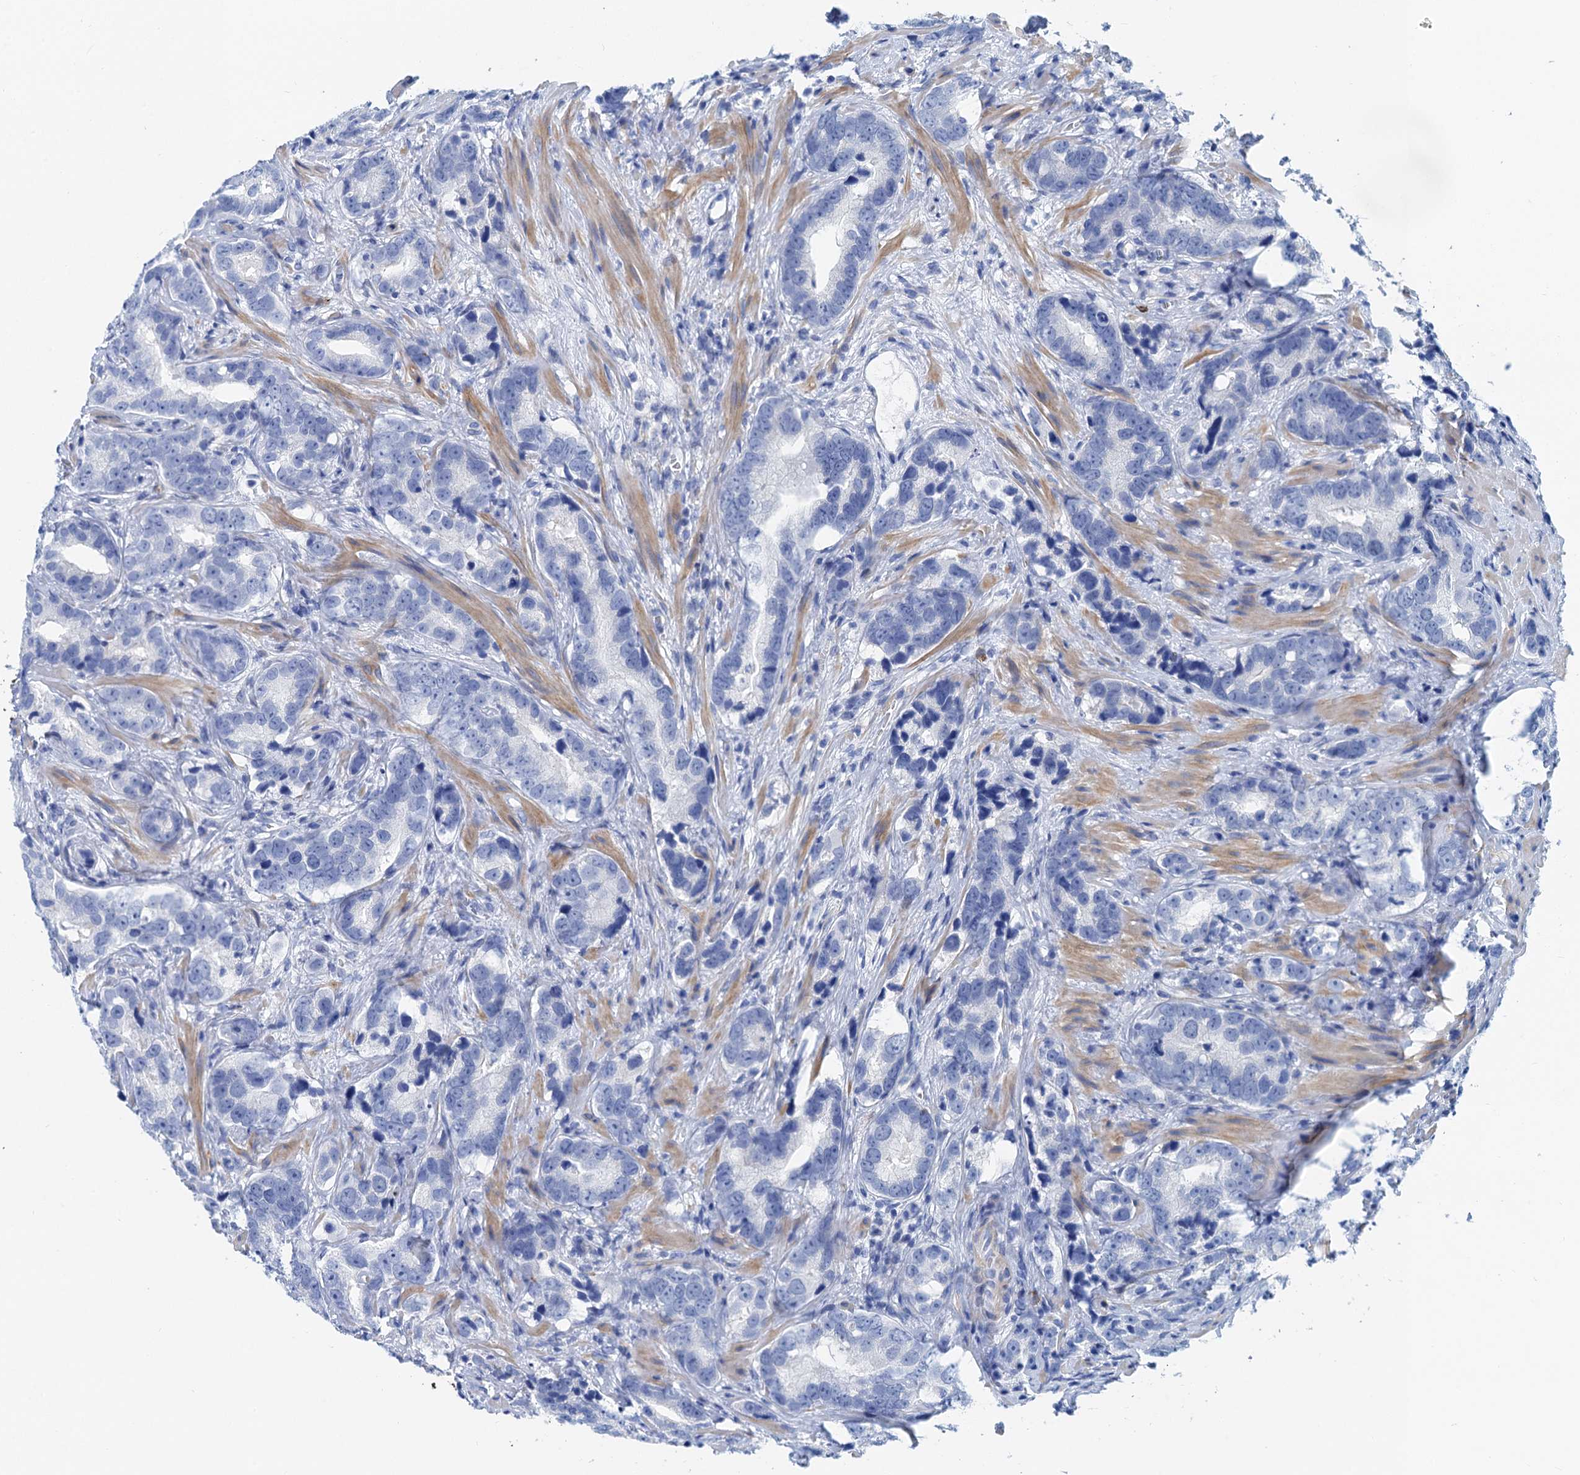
{"staining": {"intensity": "negative", "quantity": "none", "location": "none"}, "tissue": "prostate cancer", "cell_type": "Tumor cells", "image_type": "cancer", "snomed": [{"axis": "morphology", "description": "Adenocarcinoma, High grade"}, {"axis": "topography", "description": "Prostate"}], "caption": "The micrograph reveals no significant staining in tumor cells of adenocarcinoma (high-grade) (prostate).", "gene": "NLRP10", "patient": {"sex": "male", "age": 62}}